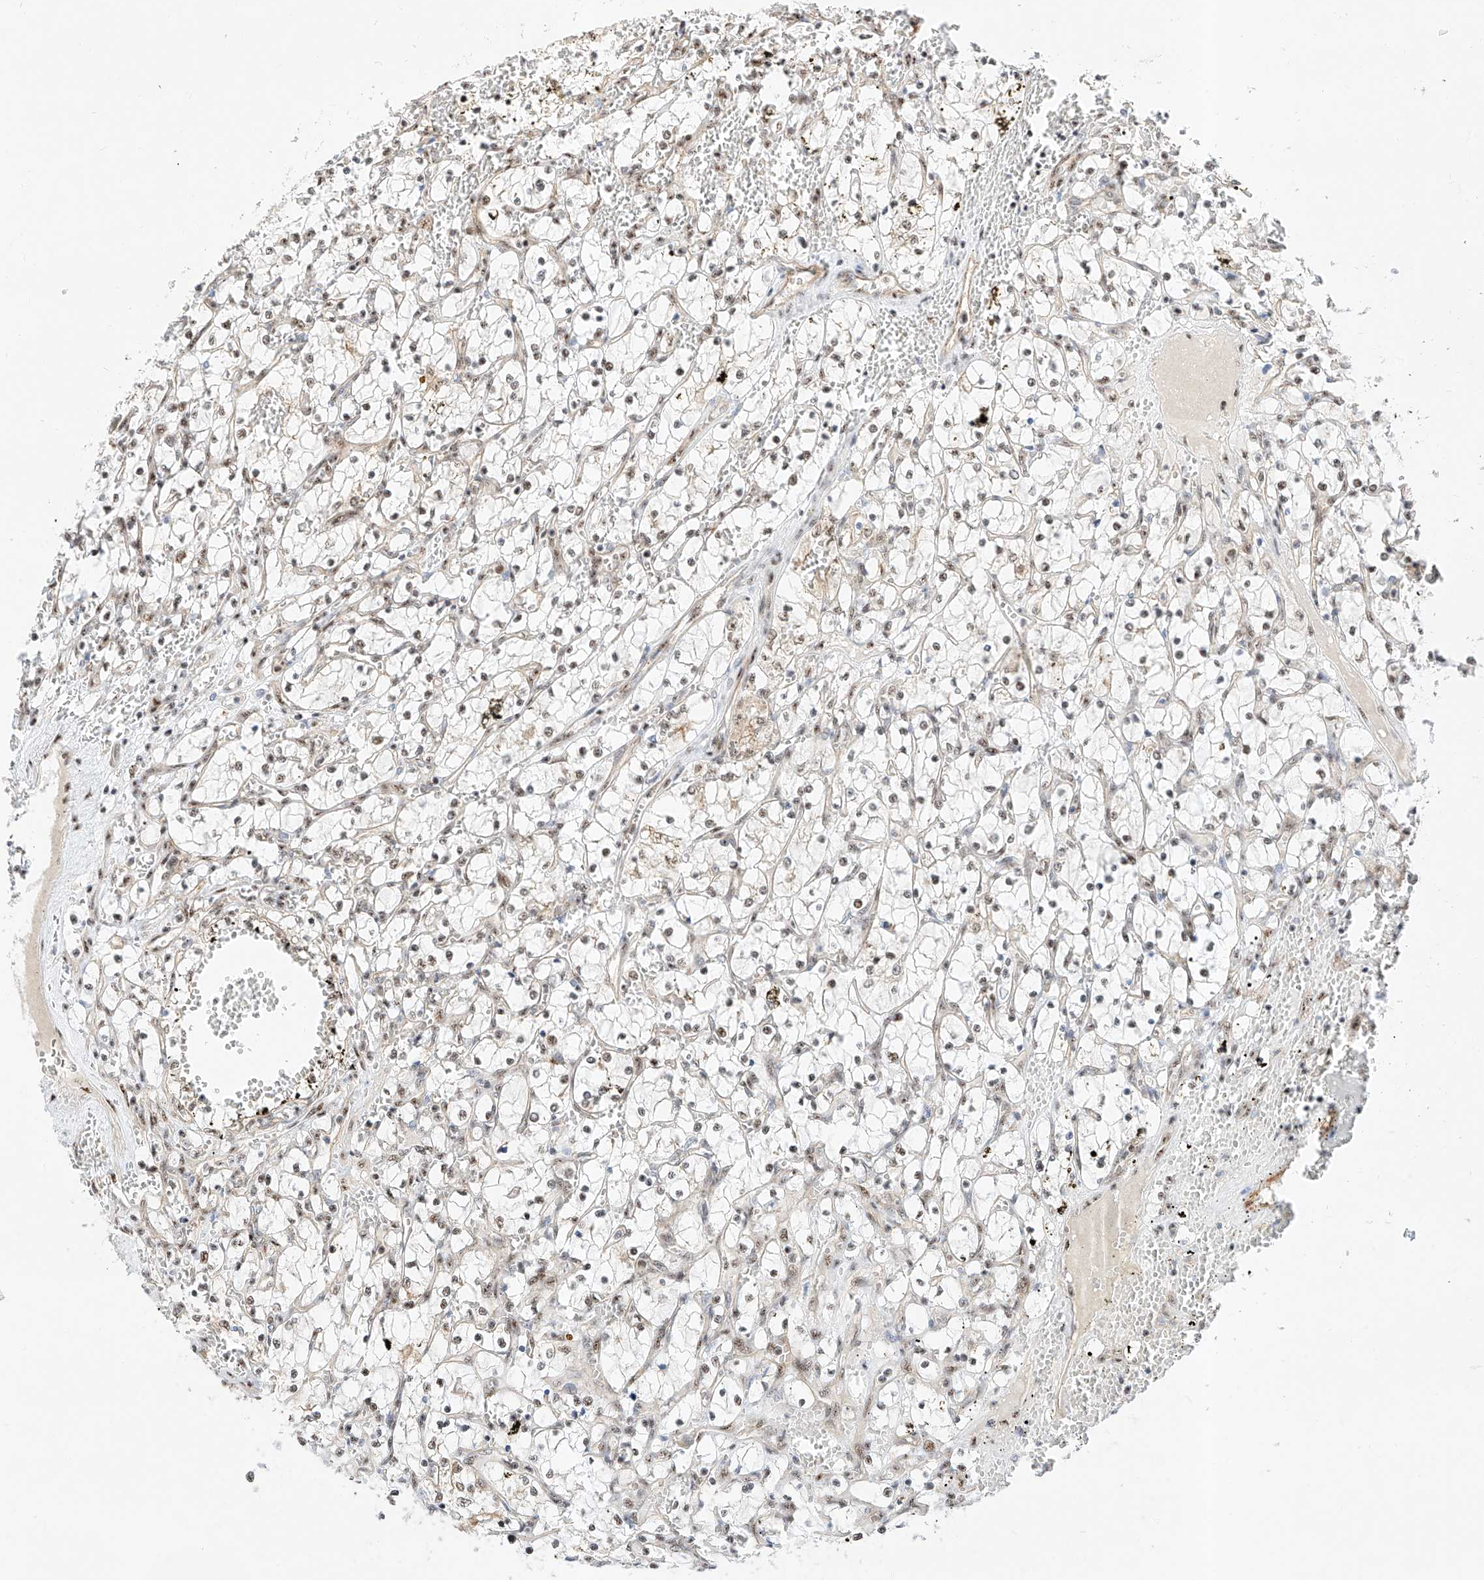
{"staining": {"intensity": "weak", "quantity": "25%-75%", "location": "nuclear"}, "tissue": "renal cancer", "cell_type": "Tumor cells", "image_type": "cancer", "snomed": [{"axis": "morphology", "description": "Adenocarcinoma, NOS"}, {"axis": "topography", "description": "Kidney"}], "caption": "Renal cancer stained with a brown dye shows weak nuclear positive positivity in approximately 25%-75% of tumor cells.", "gene": "ATXN7L2", "patient": {"sex": "female", "age": 69}}